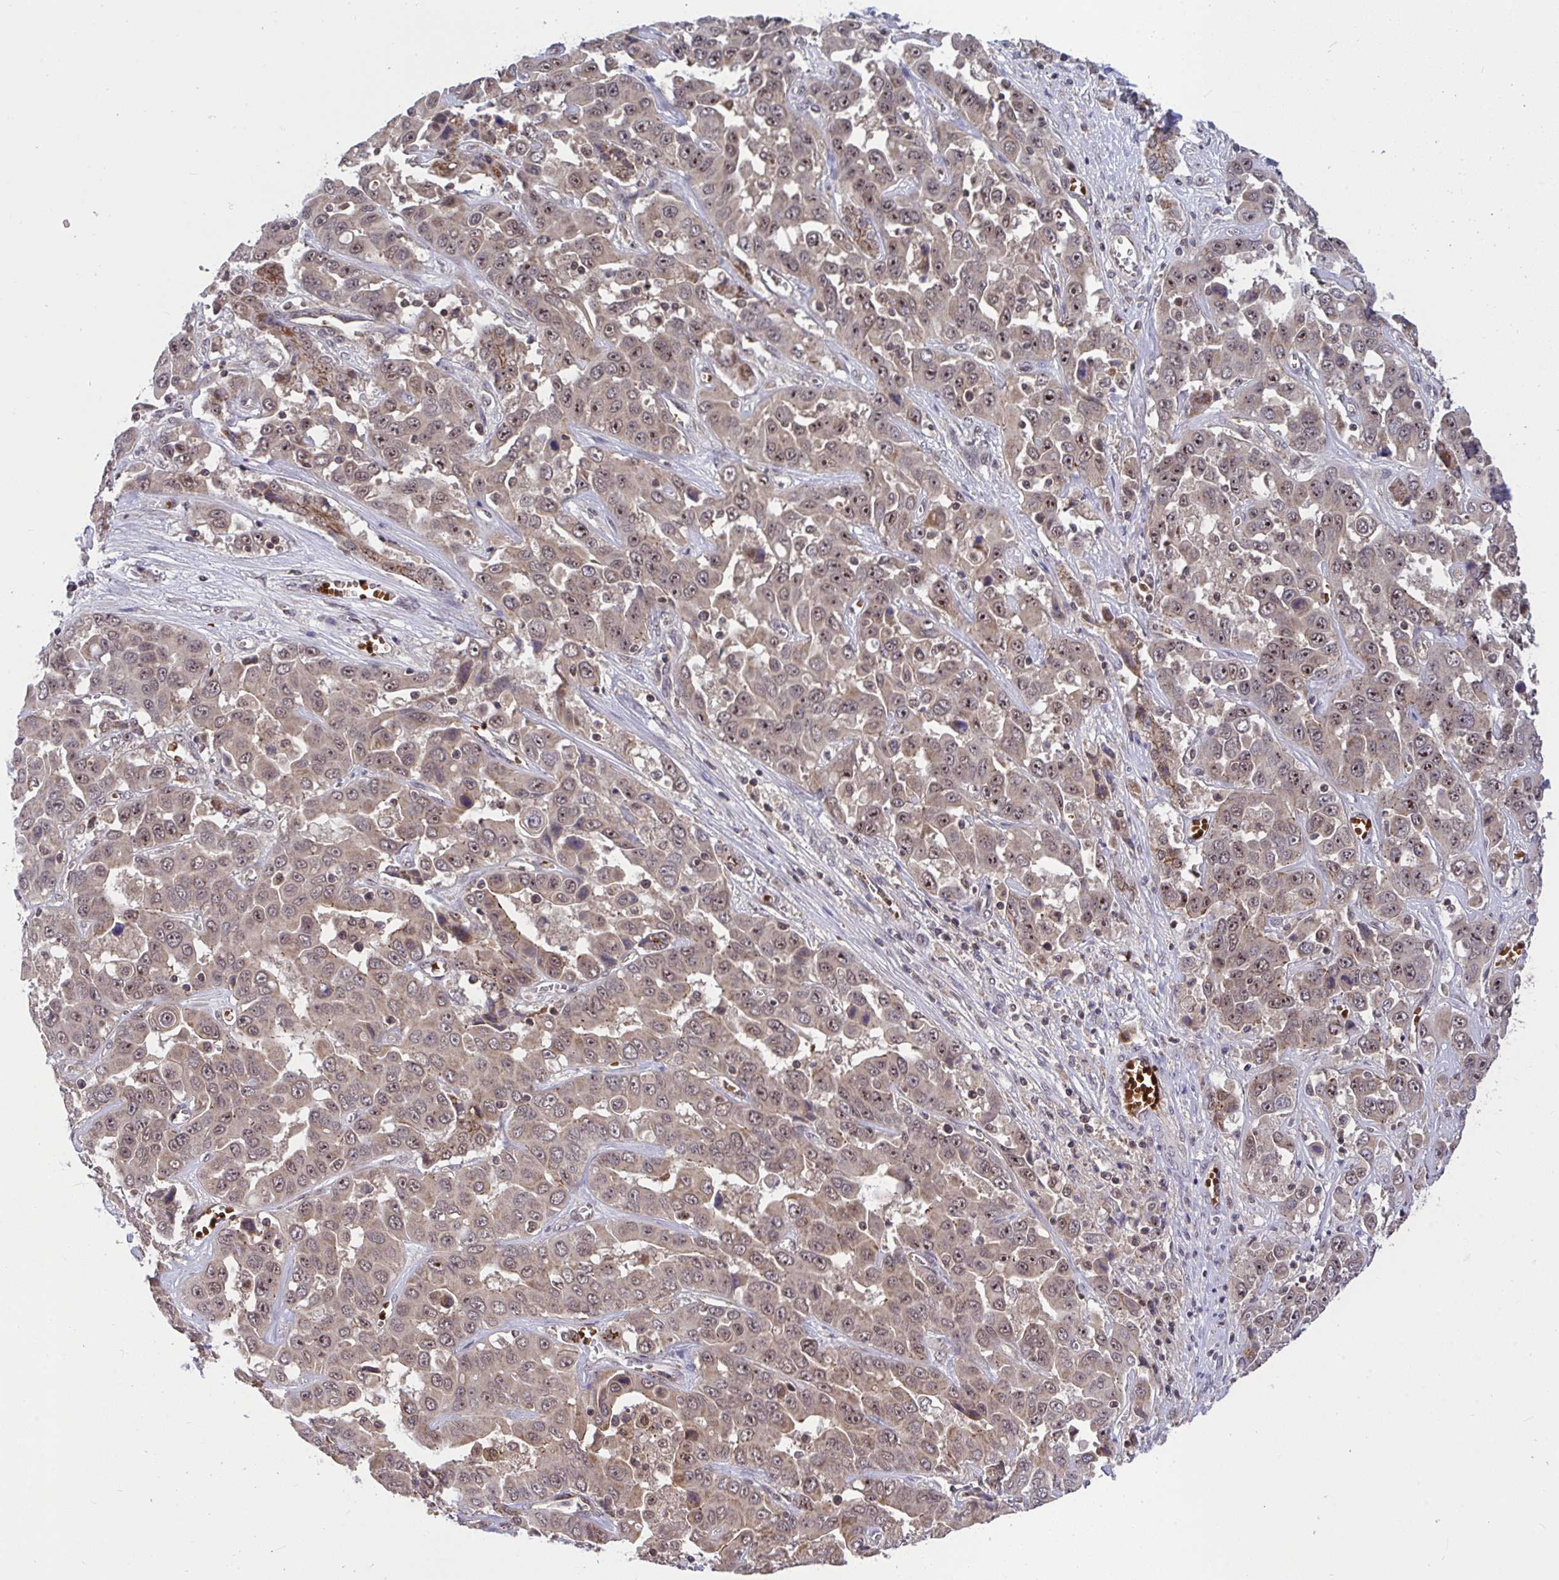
{"staining": {"intensity": "weak", "quantity": ">75%", "location": "cytoplasmic/membranous,nuclear"}, "tissue": "liver cancer", "cell_type": "Tumor cells", "image_type": "cancer", "snomed": [{"axis": "morphology", "description": "Cholangiocarcinoma"}, {"axis": "topography", "description": "Liver"}], "caption": "Human liver cancer (cholangiocarcinoma) stained with a protein marker exhibits weak staining in tumor cells.", "gene": "PPP1CA", "patient": {"sex": "female", "age": 52}}